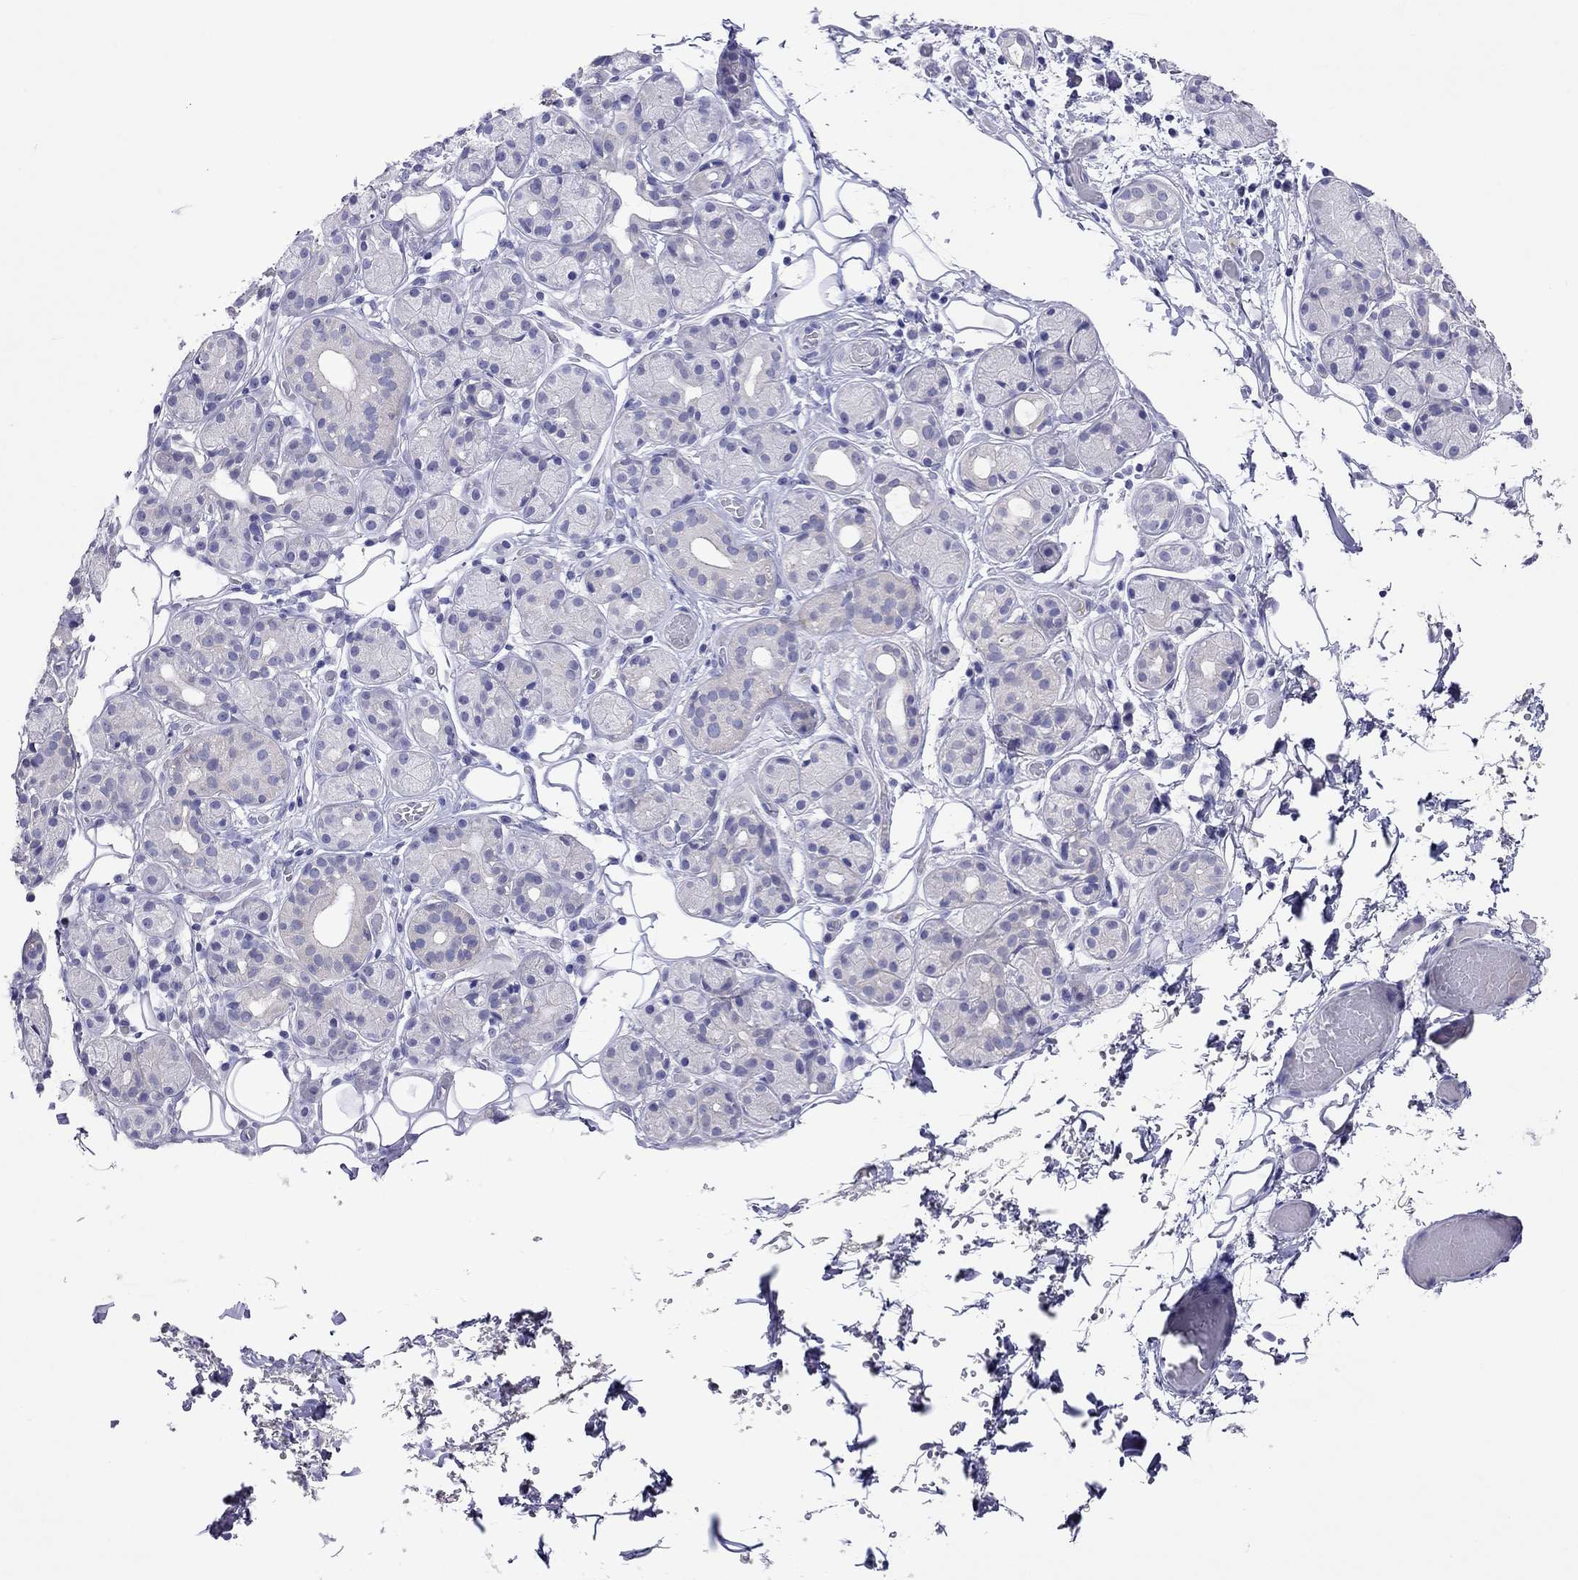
{"staining": {"intensity": "negative", "quantity": "none", "location": "none"}, "tissue": "salivary gland", "cell_type": "Glandular cells", "image_type": "normal", "snomed": [{"axis": "morphology", "description": "Normal tissue, NOS"}, {"axis": "topography", "description": "Salivary gland"}, {"axis": "topography", "description": "Peripheral nerve tissue"}], "caption": "DAB (3,3'-diaminobenzidine) immunohistochemical staining of benign salivary gland shows no significant positivity in glandular cells.", "gene": "CAPNS2", "patient": {"sex": "male", "age": 71}}